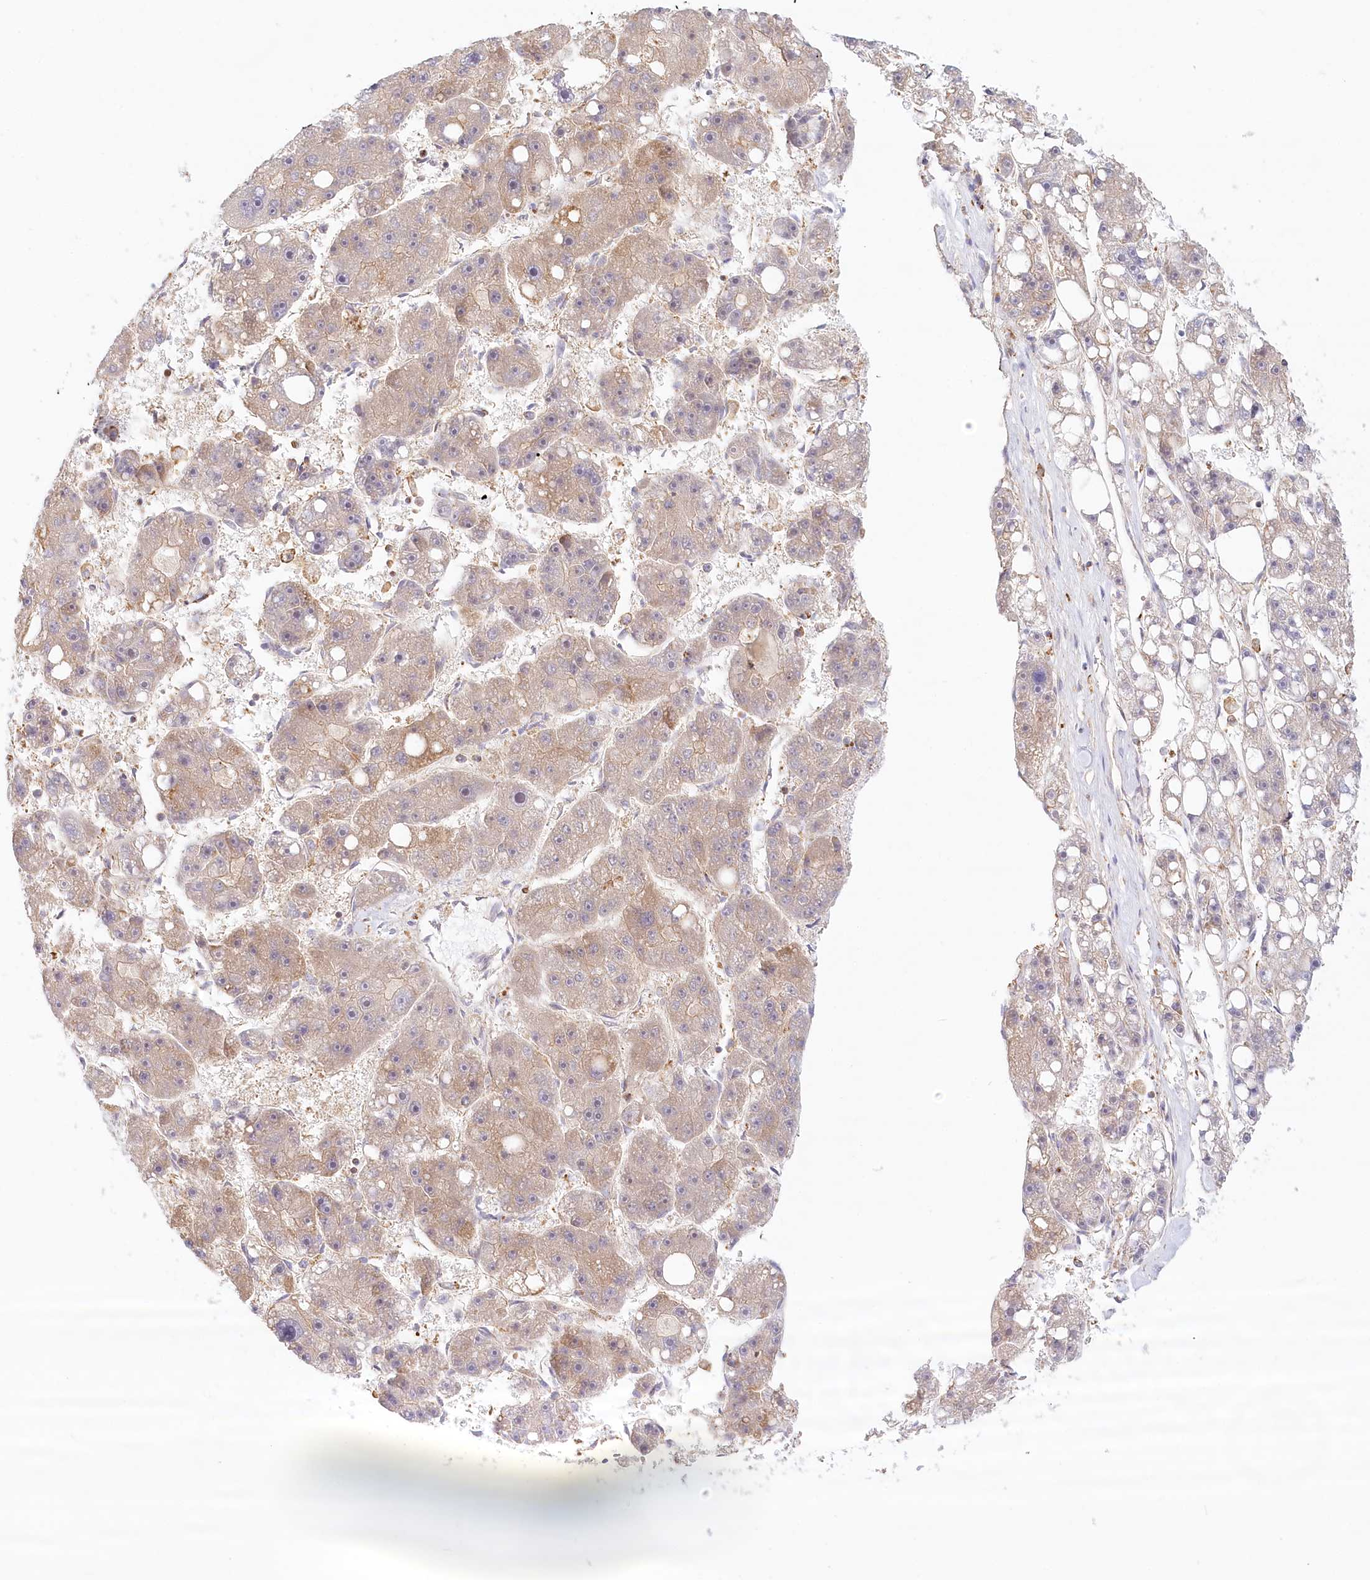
{"staining": {"intensity": "weak", "quantity": "<25%", "location": "cytoplasmic/membranous"}, "tissue": "liver cancer", "cell_type": "Tumor cells", "image_type": "cancer", "snomed": [{"axis": "morphology", "description": "Carcinoma, Hepatocellular, NOS"}, {"axis": "topography", "description": "Liver"}], "caption": "An image of hepatocellular carcinoma (liver) stained for a protein shows no brown staining in tumor cells.", "gene": "UMPS", "patient": {"sex": "female", "age": 61}}